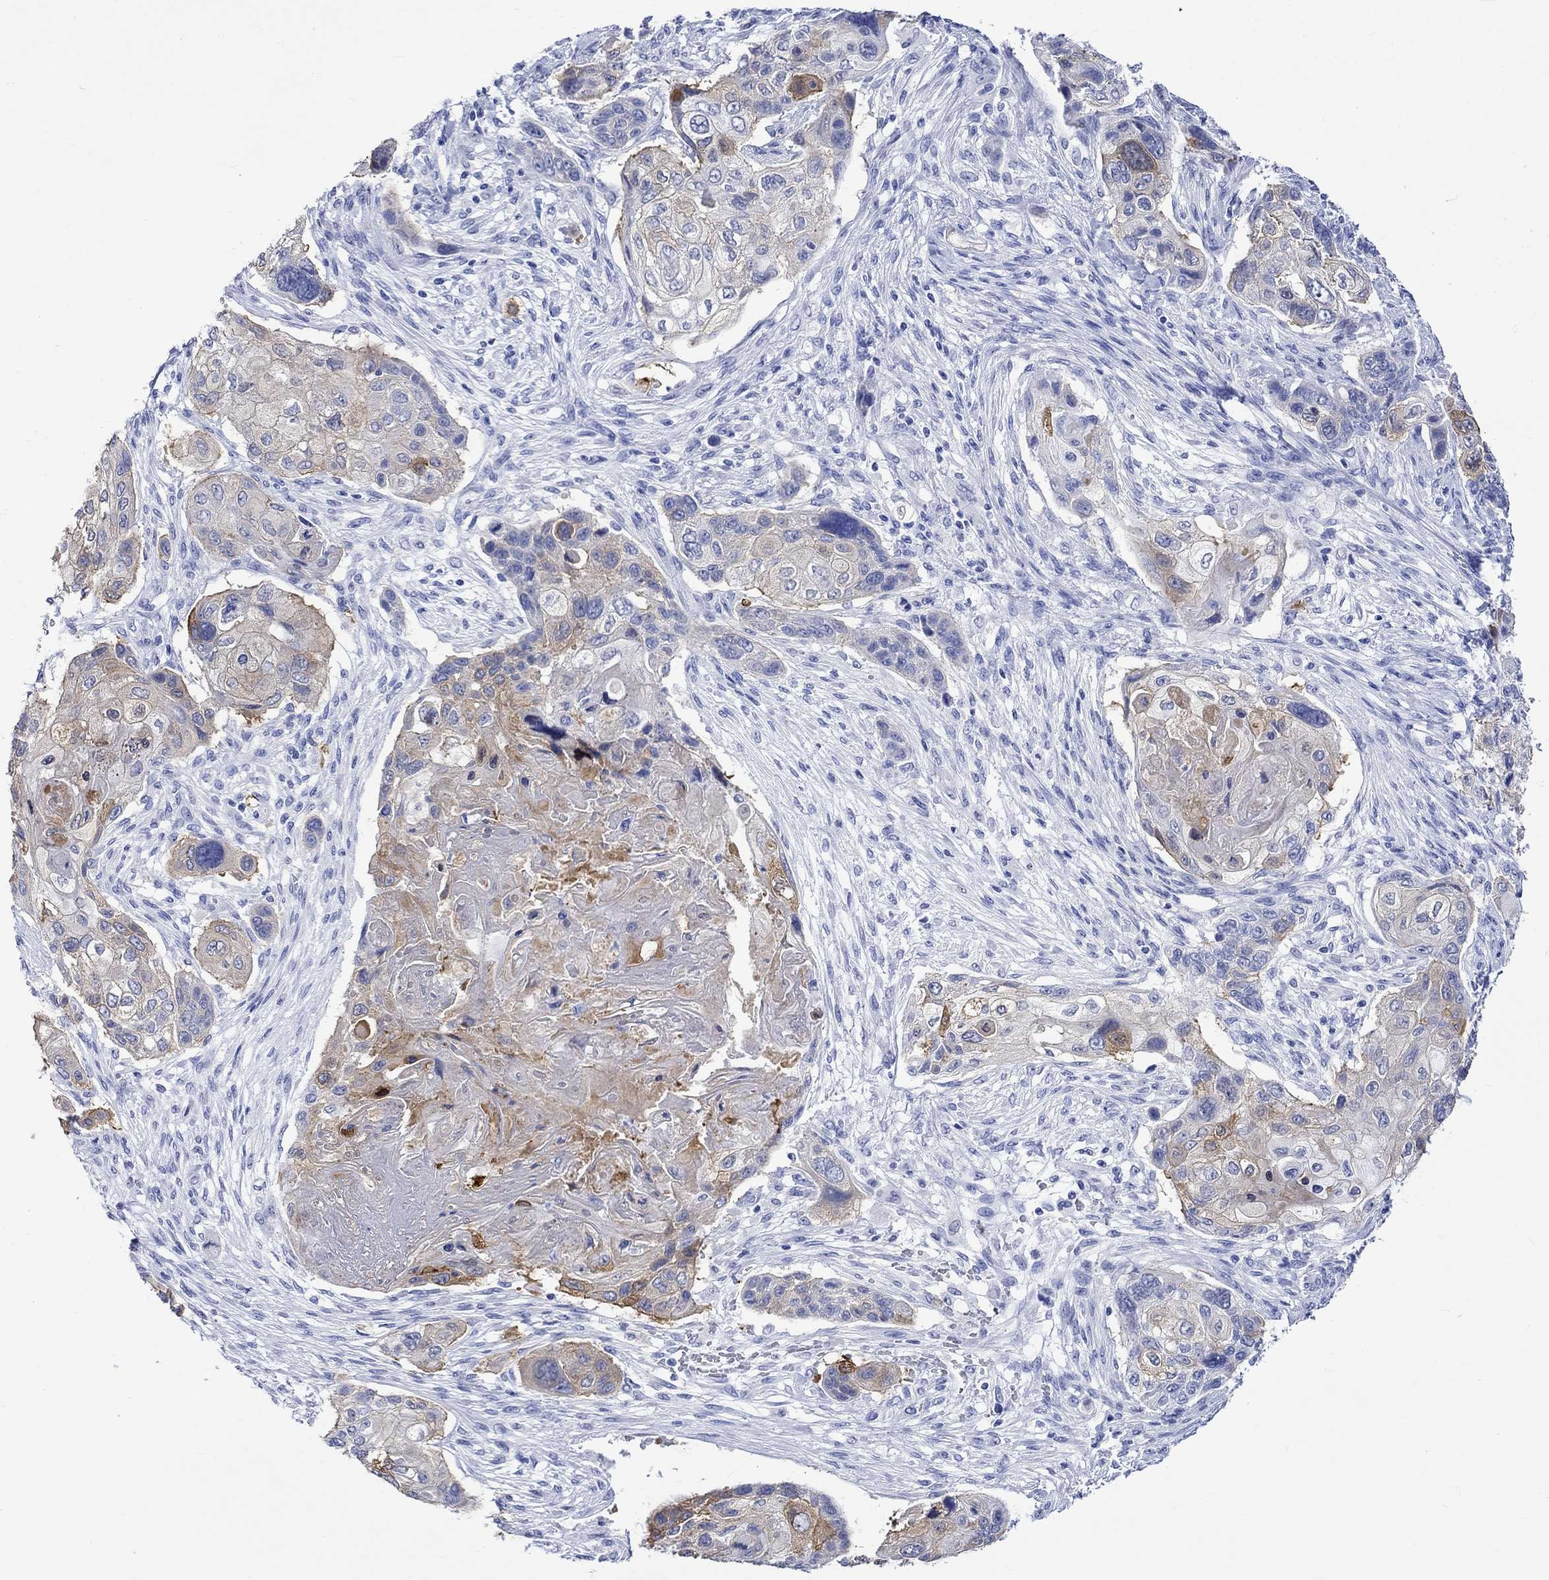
{"staining": {"intensity": "moderate", "quantity": "25%-75%", "location": "cytoplasmic/membranous"}, "tissue": "lung cancer", "cell_type": "Tumor cells", "image_type": "cancer", "snomed": [{"axis": "morphology", "description": "Normal tissue, NOS"}, {"axis": "morphology", "description": "Squamous cell carcinoma, NOS"}, {"axis": "topography", "description": "Bronchus"}, {"axis": "topography", "description": "Lung"}], "caption": "IHC (DAB) staining of human lung cancer (squamous cell carcinoma) displays moderate cytoplasmic/membranous protein expression in approximately 25%-75% of tumor cells.", "gene": "CRYAB", "patient": {"sex": "male", "age": 69}}